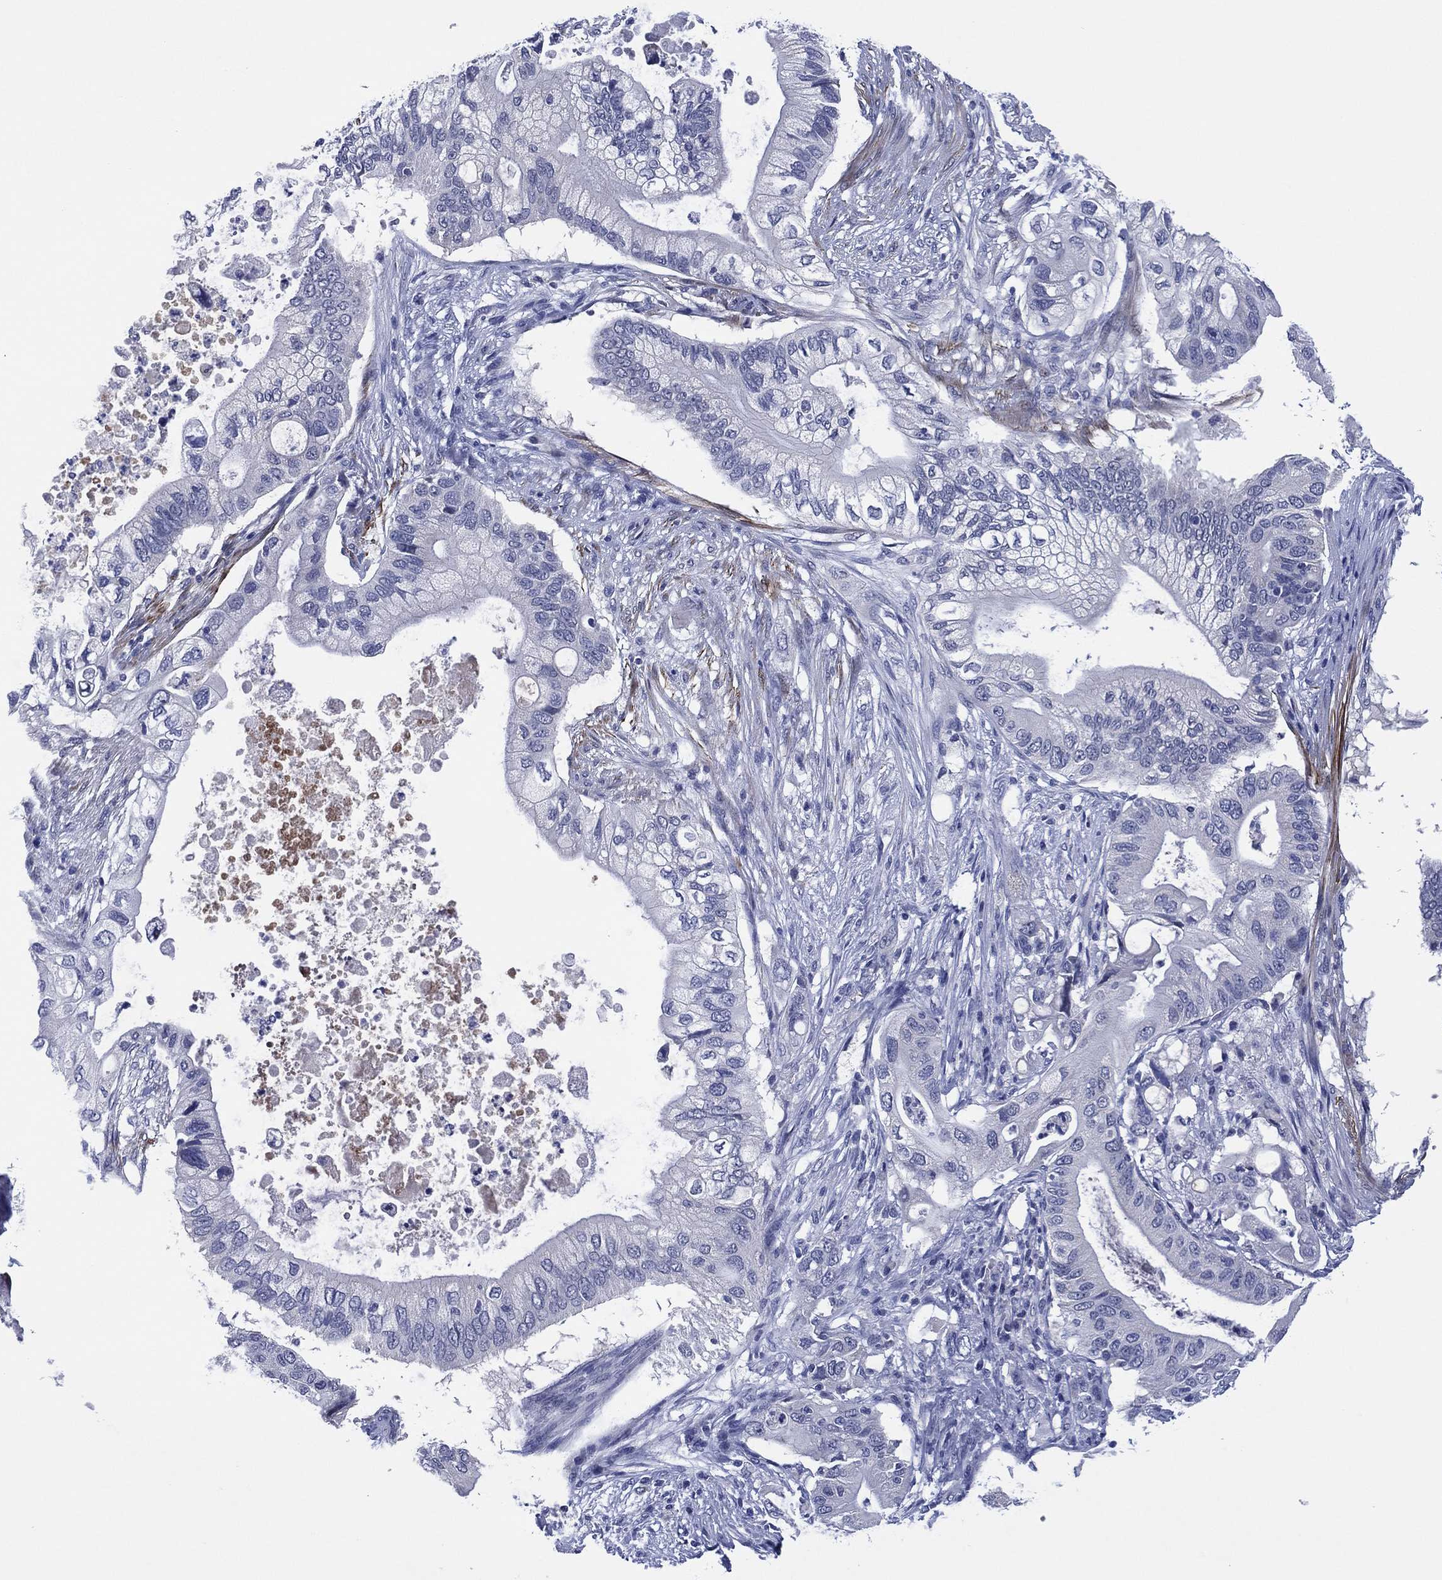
{"staining": {"intensity": "negative", "quantity": "none", "location": "none"}, "tissue": "pancreatic cancer", "cell_type": "Tumor cells", "image_type": "cancer", "snomed": [{"axis": "morphology", "description": "Adenocarcinoma, NOS"}, {"axis": "topography", "description": "Pancreas"}], "caption": "A high-resolution histopathology image shows immunohistochemistry (IHC) staining of pancreatic cancer, which exhibits no significant expression in tumor cells.", "gene": "CLIP3", "patient": {"sex": "female", "age": 72}}